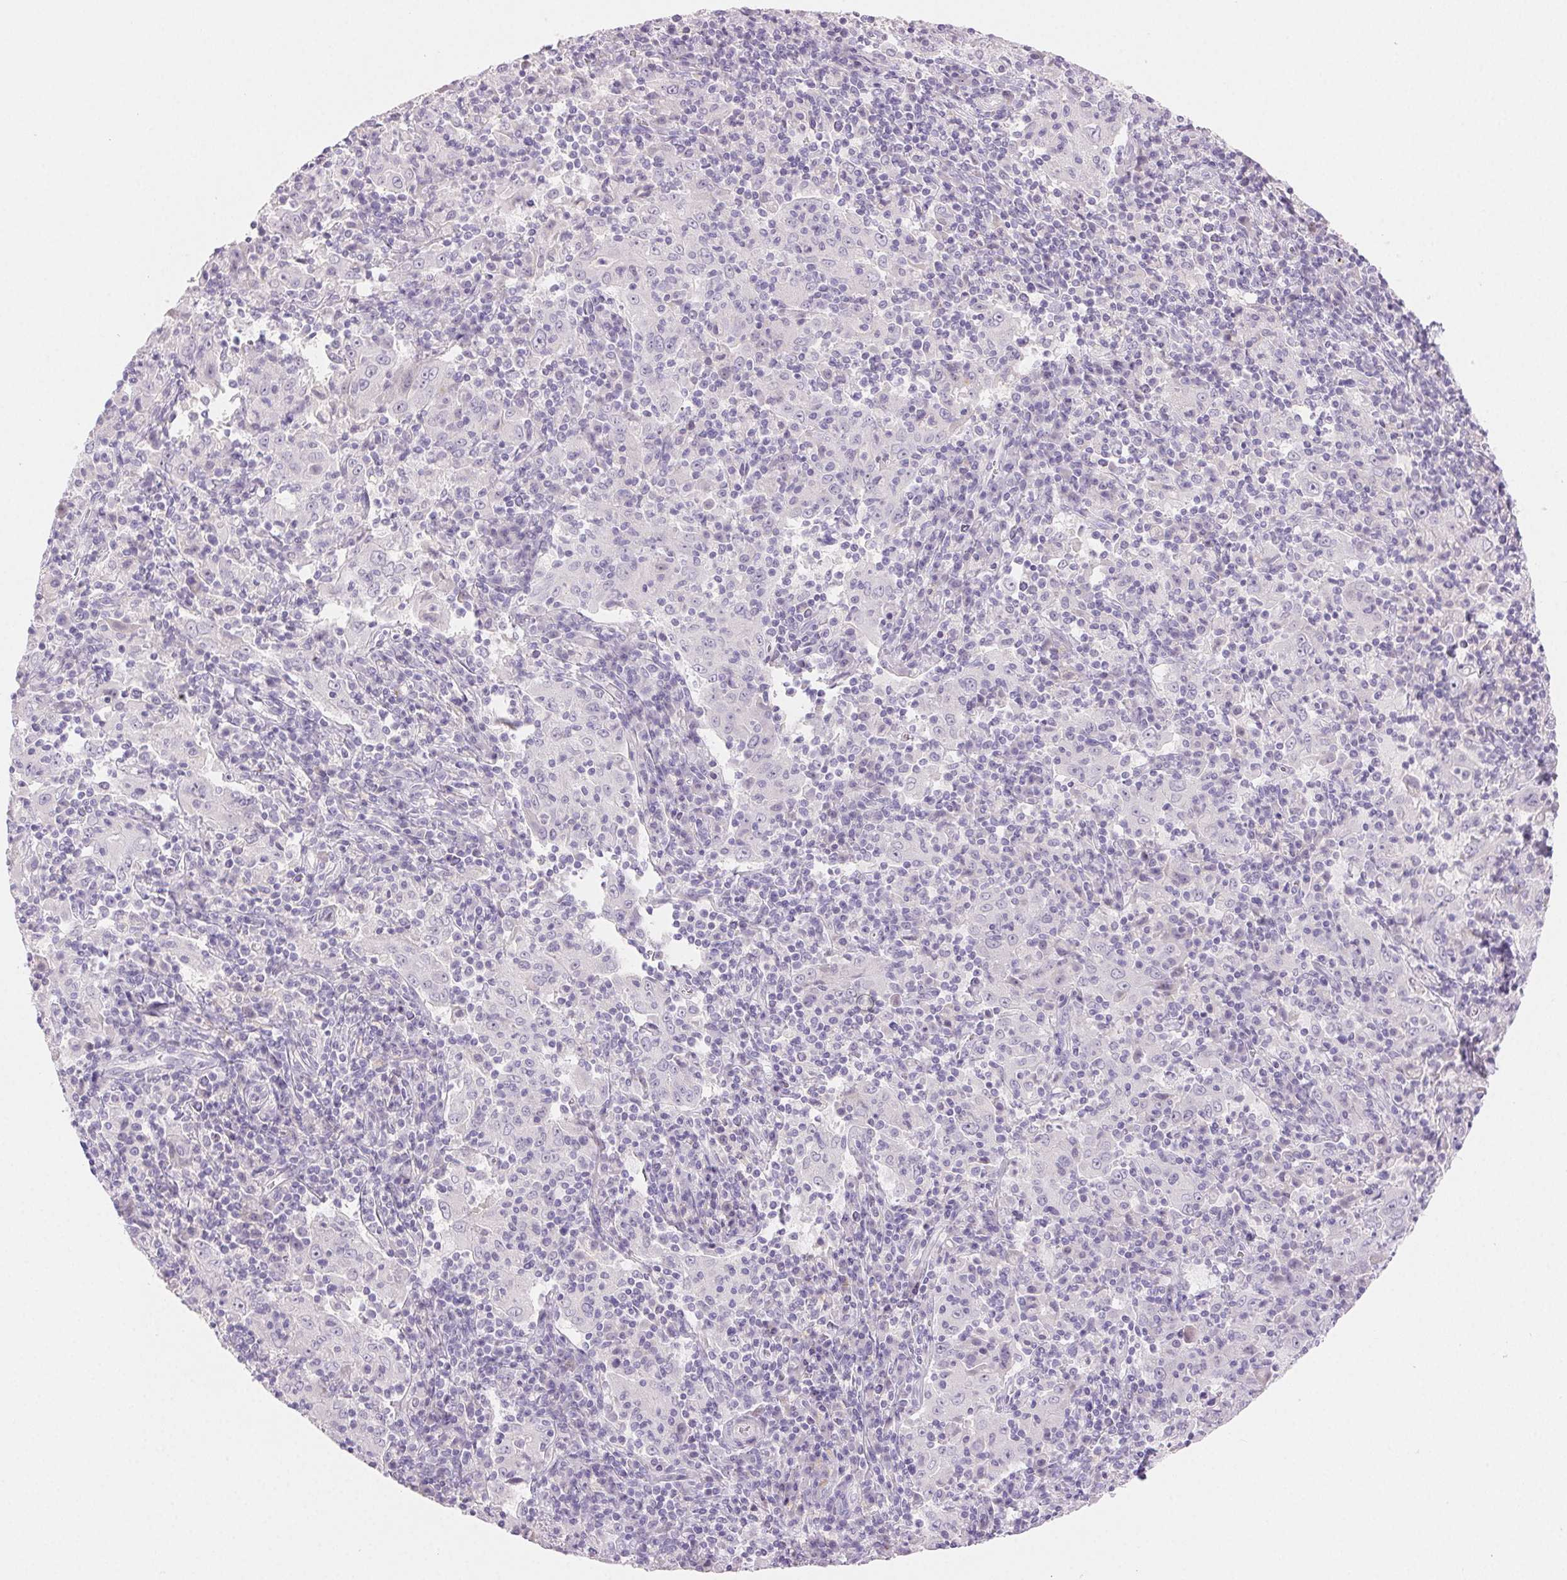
{"staining": {"intensity": "negative", "quantity": "none", "location": "none"}, "tissue": "pancreatic cancer", "cell_type": "Tumor cells", "image_type": "cancer", "snomed": [{"axis": "morphology", "description": "Adenocarcinoma, NOS"}, {"axis": "topography", "description": "Pancreas"}], "caption": "Tumor cells are negative for brown protein staining in pancreatic adenocarcinoma. (Brightfield microscopy of DAB (3,3'-diaminobenzidine) immunohistochemistry at high magnification).", "gene": "BPIFB2", "patient": {"sex": "male", "age": 63}}